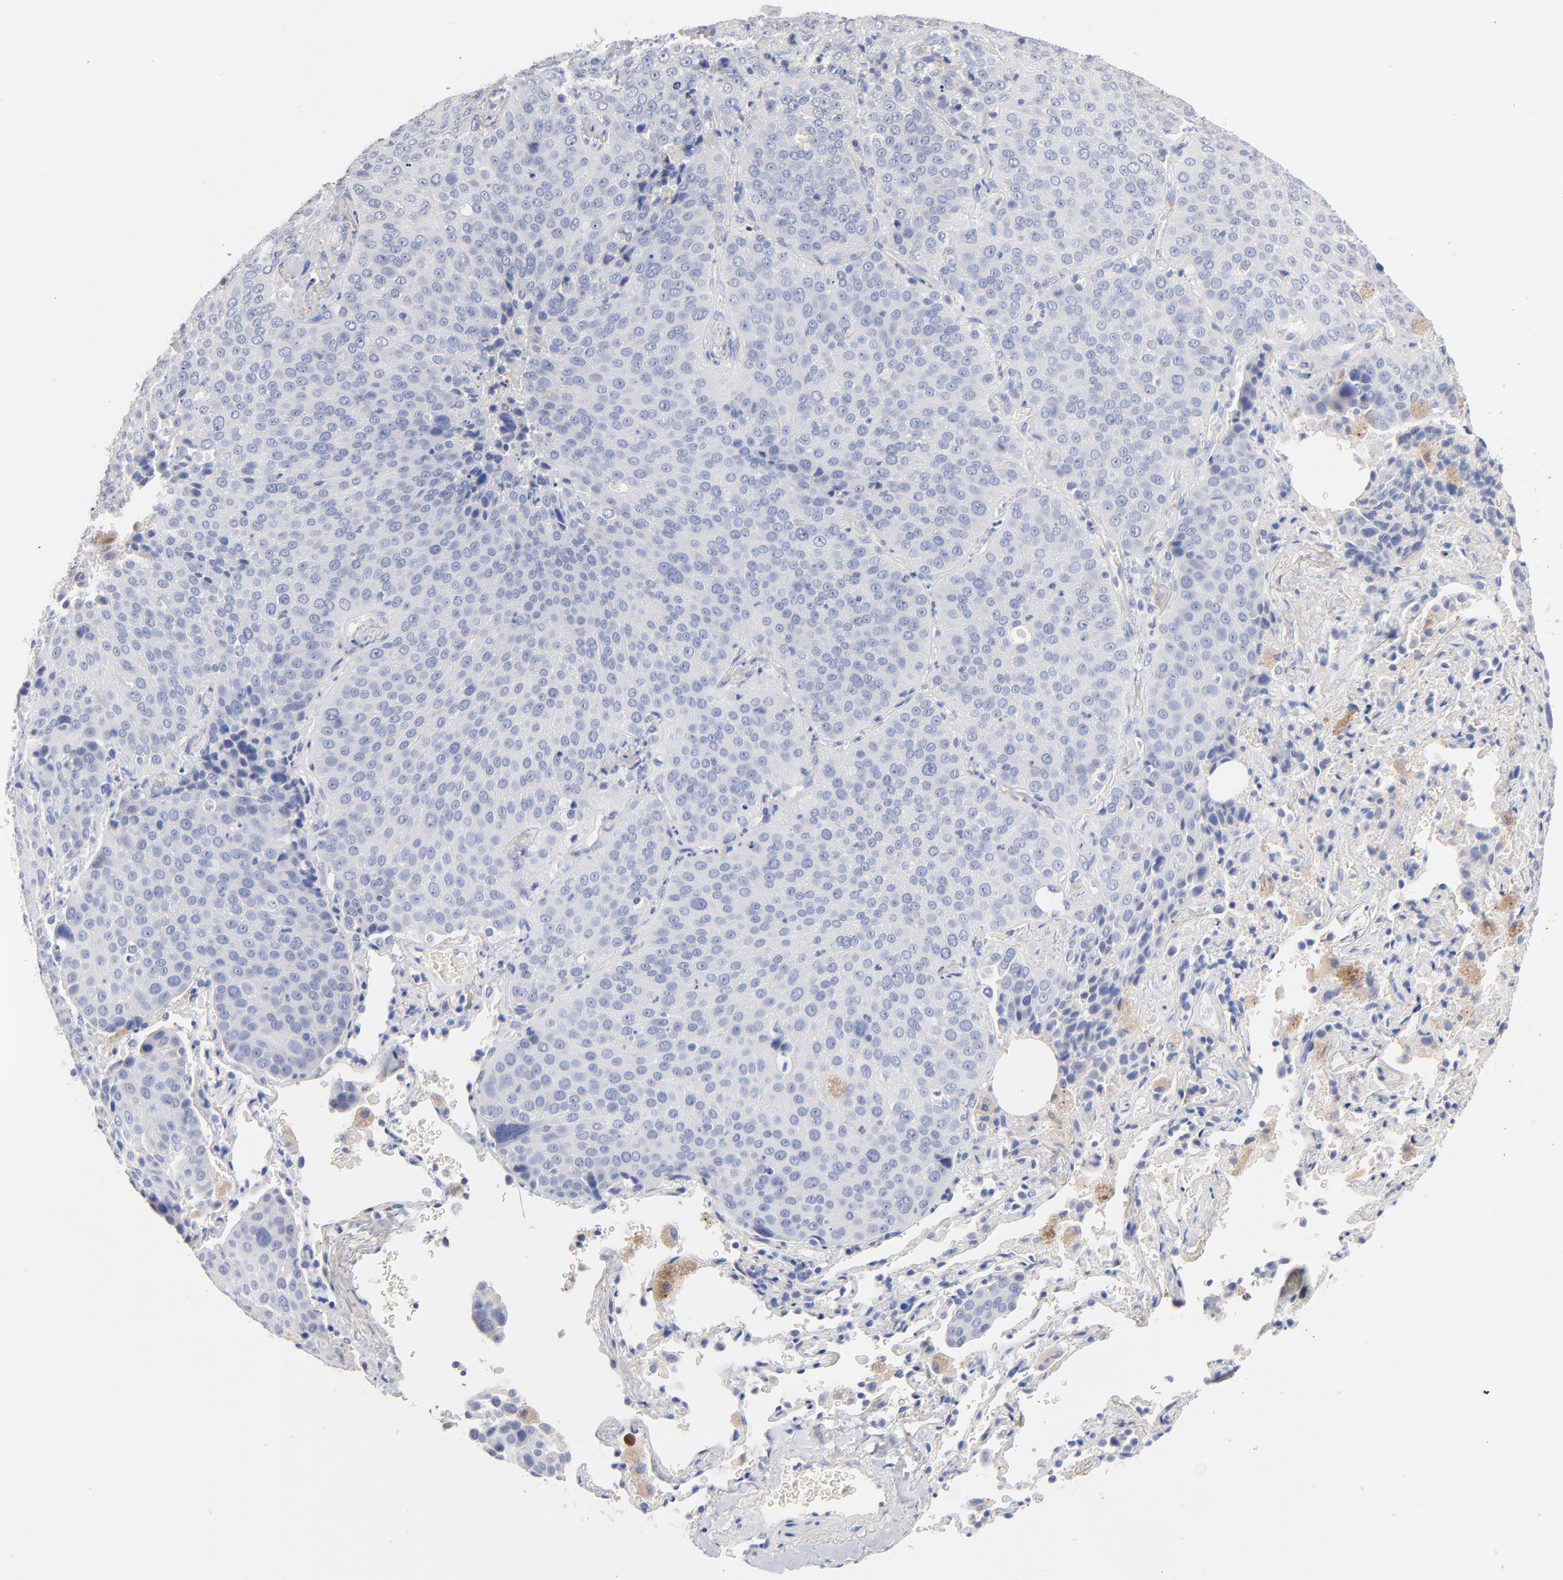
{"staining": {"intensity": "negative", "quantity": "none", "location": "none"}, "tissue": "lung cancer", "cell_type": "Tumor cells", "image_type": "cancer", "snomed": [{"axis": "morphology", "description": "Squamous cell carcinoma, NOS"}, {"axis": "topography", "description": "Lung"}], "caption": "The immunohistochemistry (IHC) micrograph has no significant staining in tumor cells of squamous cell carcinoma (lung) tissue.", "gene": "CPS1", "patient": {"sex": "male", "age": 54}}